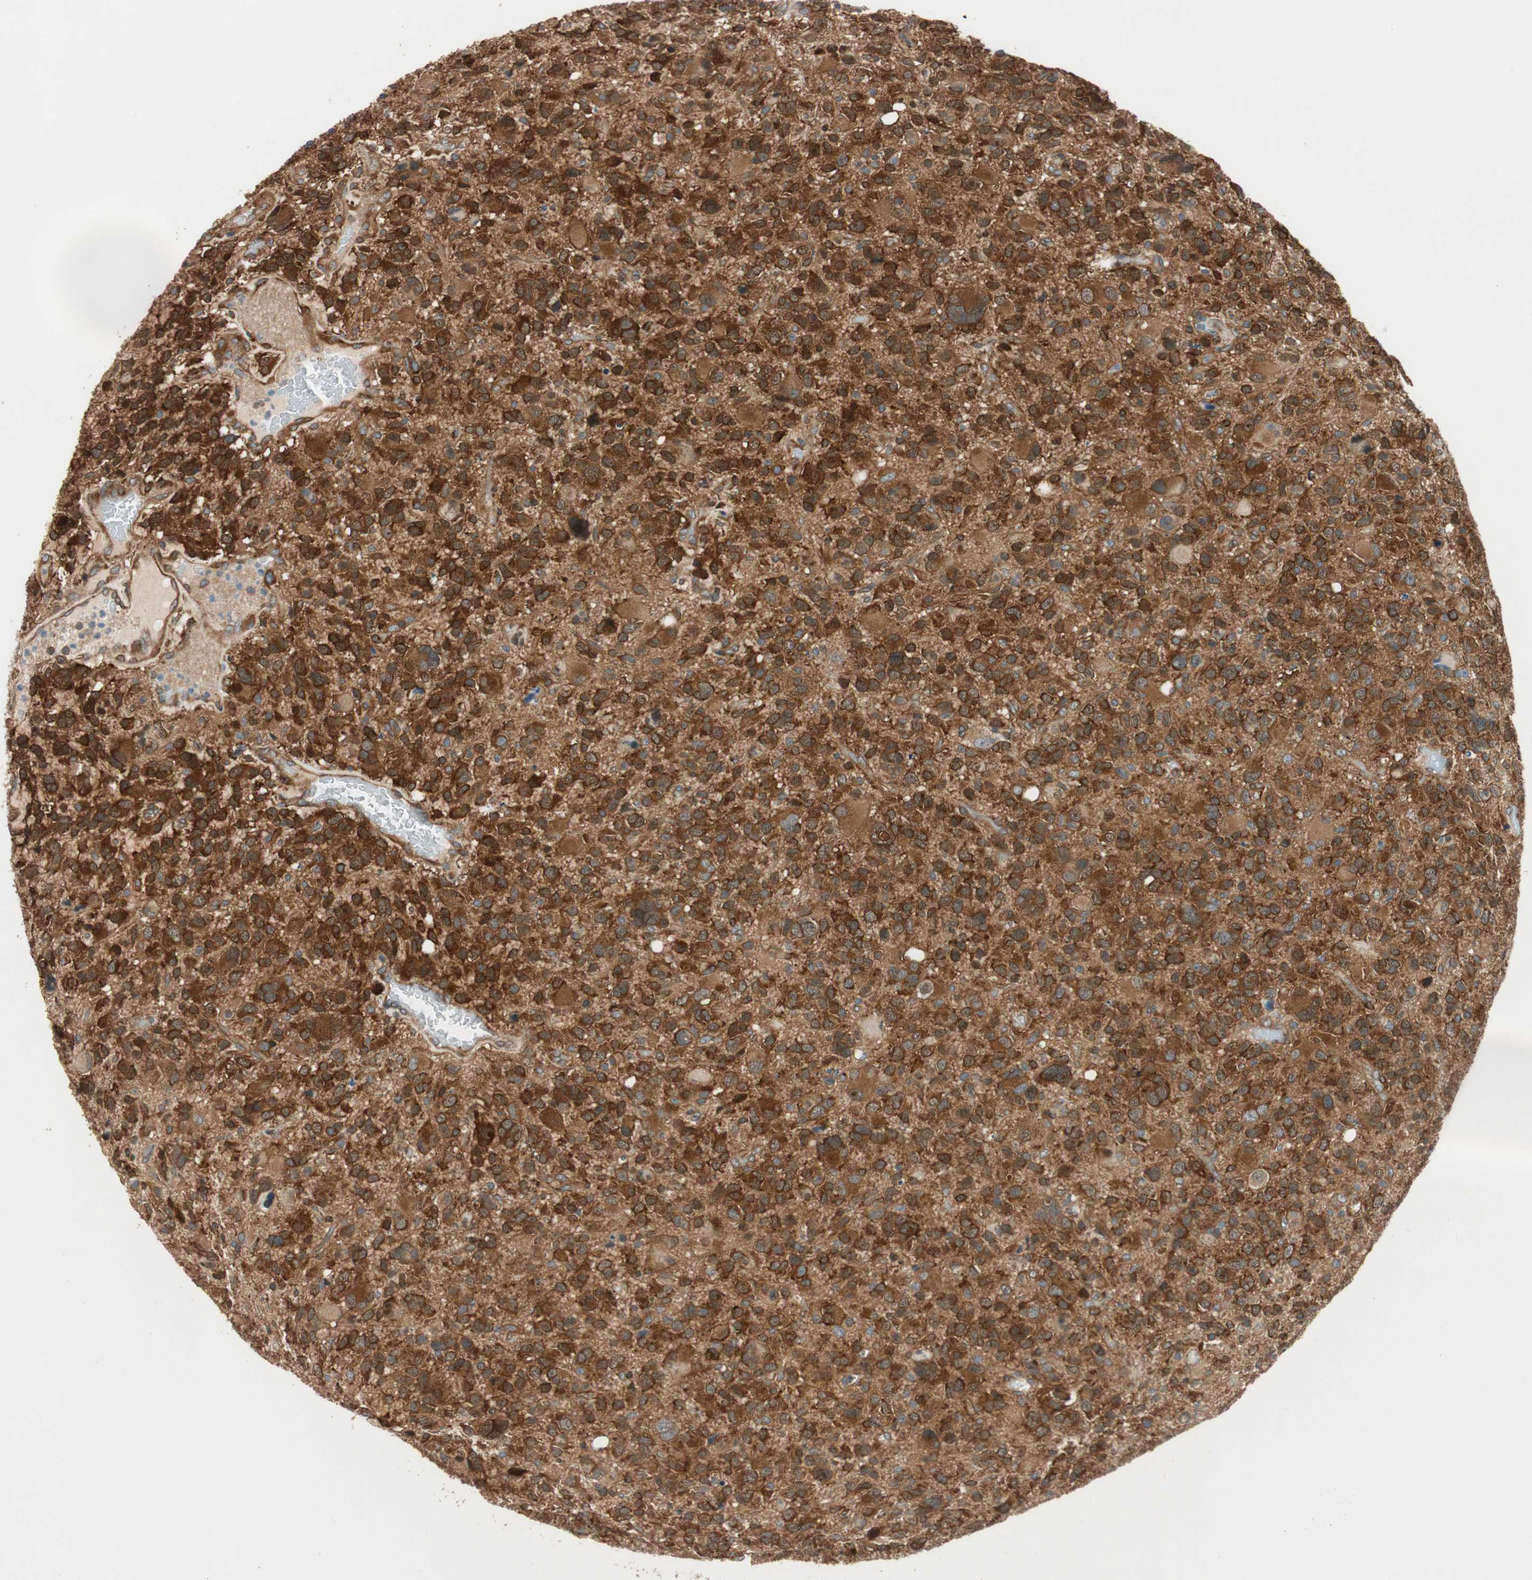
{"staining": {"intensity": "strong", "quantity": ">75%", "location": "cytoplasmic/membranous"}, "tissue": "glioma", "cell_type": "Tumor cells", "image_type": "cancer", "snomed": [{"axis": "morphology", "description": "Glioma, malignant, High grade"}, {"axis": "topography", "description": "Brain"}], "caption": "Immunohistochemical staining of glioma exhibits high levels of strong cytoplasmic/membranous staining in about >75% of tumor cells.", "gene": "WASL", "patient": {"sex": "male", "age": 48}}